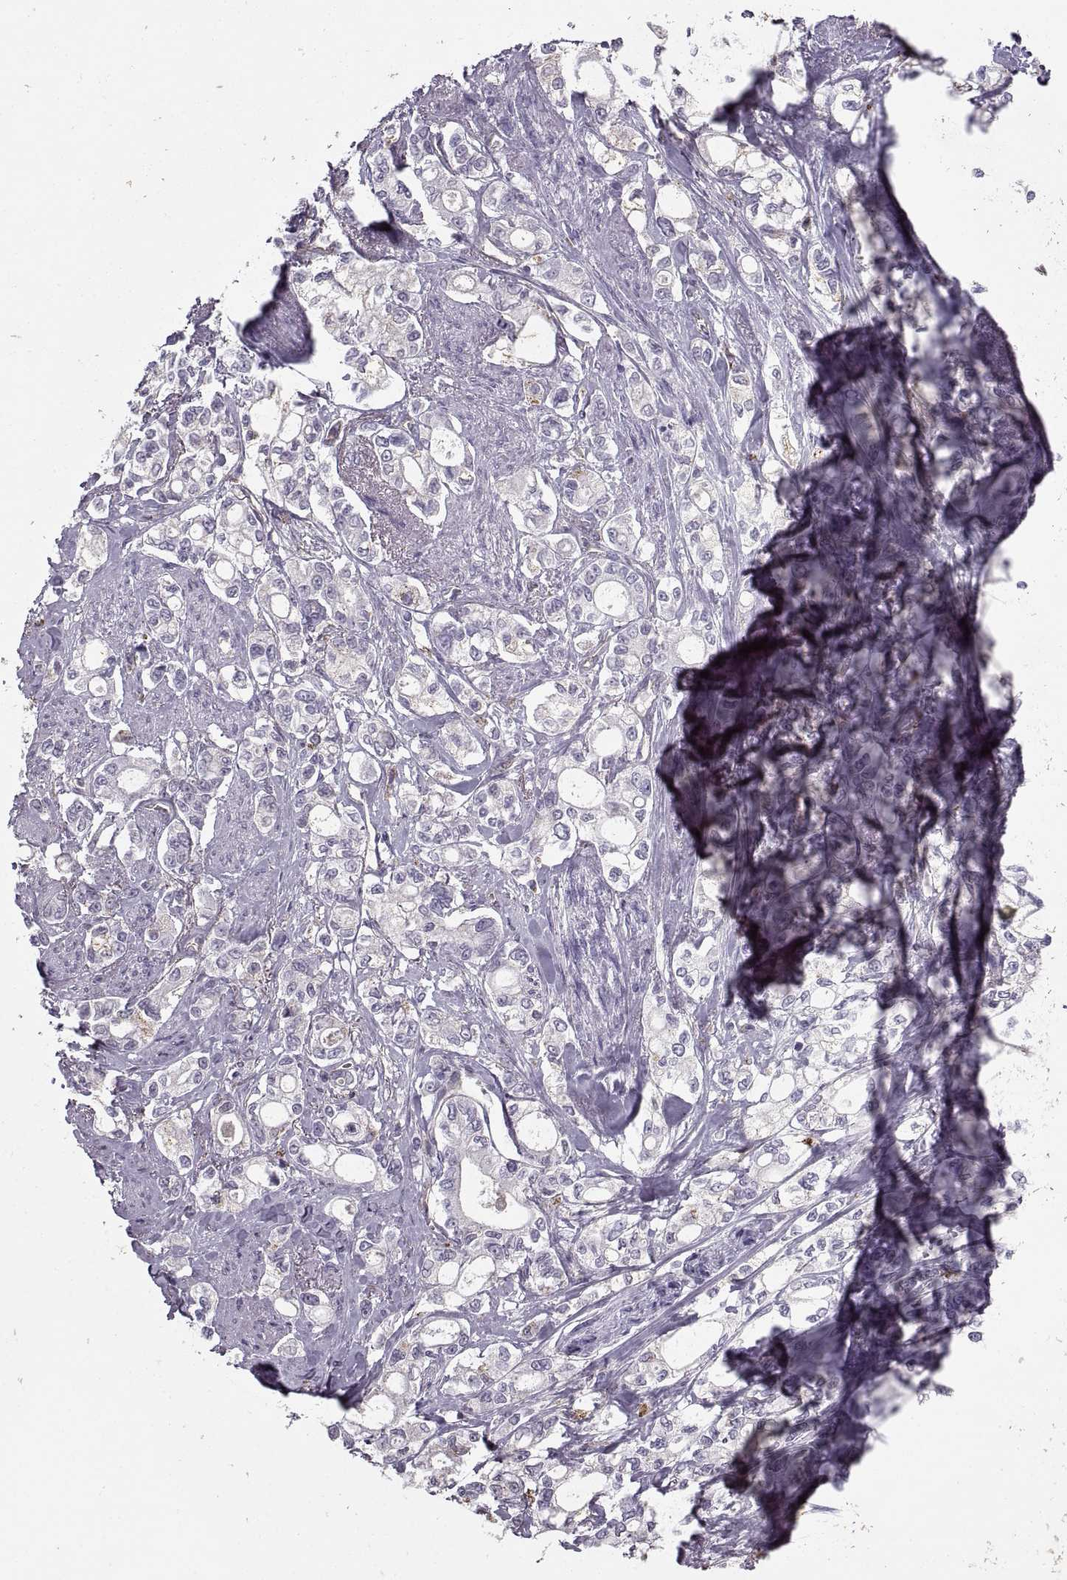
{"staining": {"intensity": "negative", "quantity": "none", "location": "none"}, "tissue": "stomach cancer", "cell_type": "Tumor cells", "image_type": "cancer", "snomed": [{"axis": "morphology", "description": "Adenocarcinoma, NOS"}, {"axis": "topography", "description": "Stomach"}], "caption": "Protein analysis of stomach adenocarcinoma reveals no significant positivity in tumor cells. The staining was performed using DAB to visualize the protein expression in brown, while the nuclei were stained in blue with hematoxylin (Magnification: 20x).", "gene": "RALB", "patient": {"sex": "male", "age": 63}}